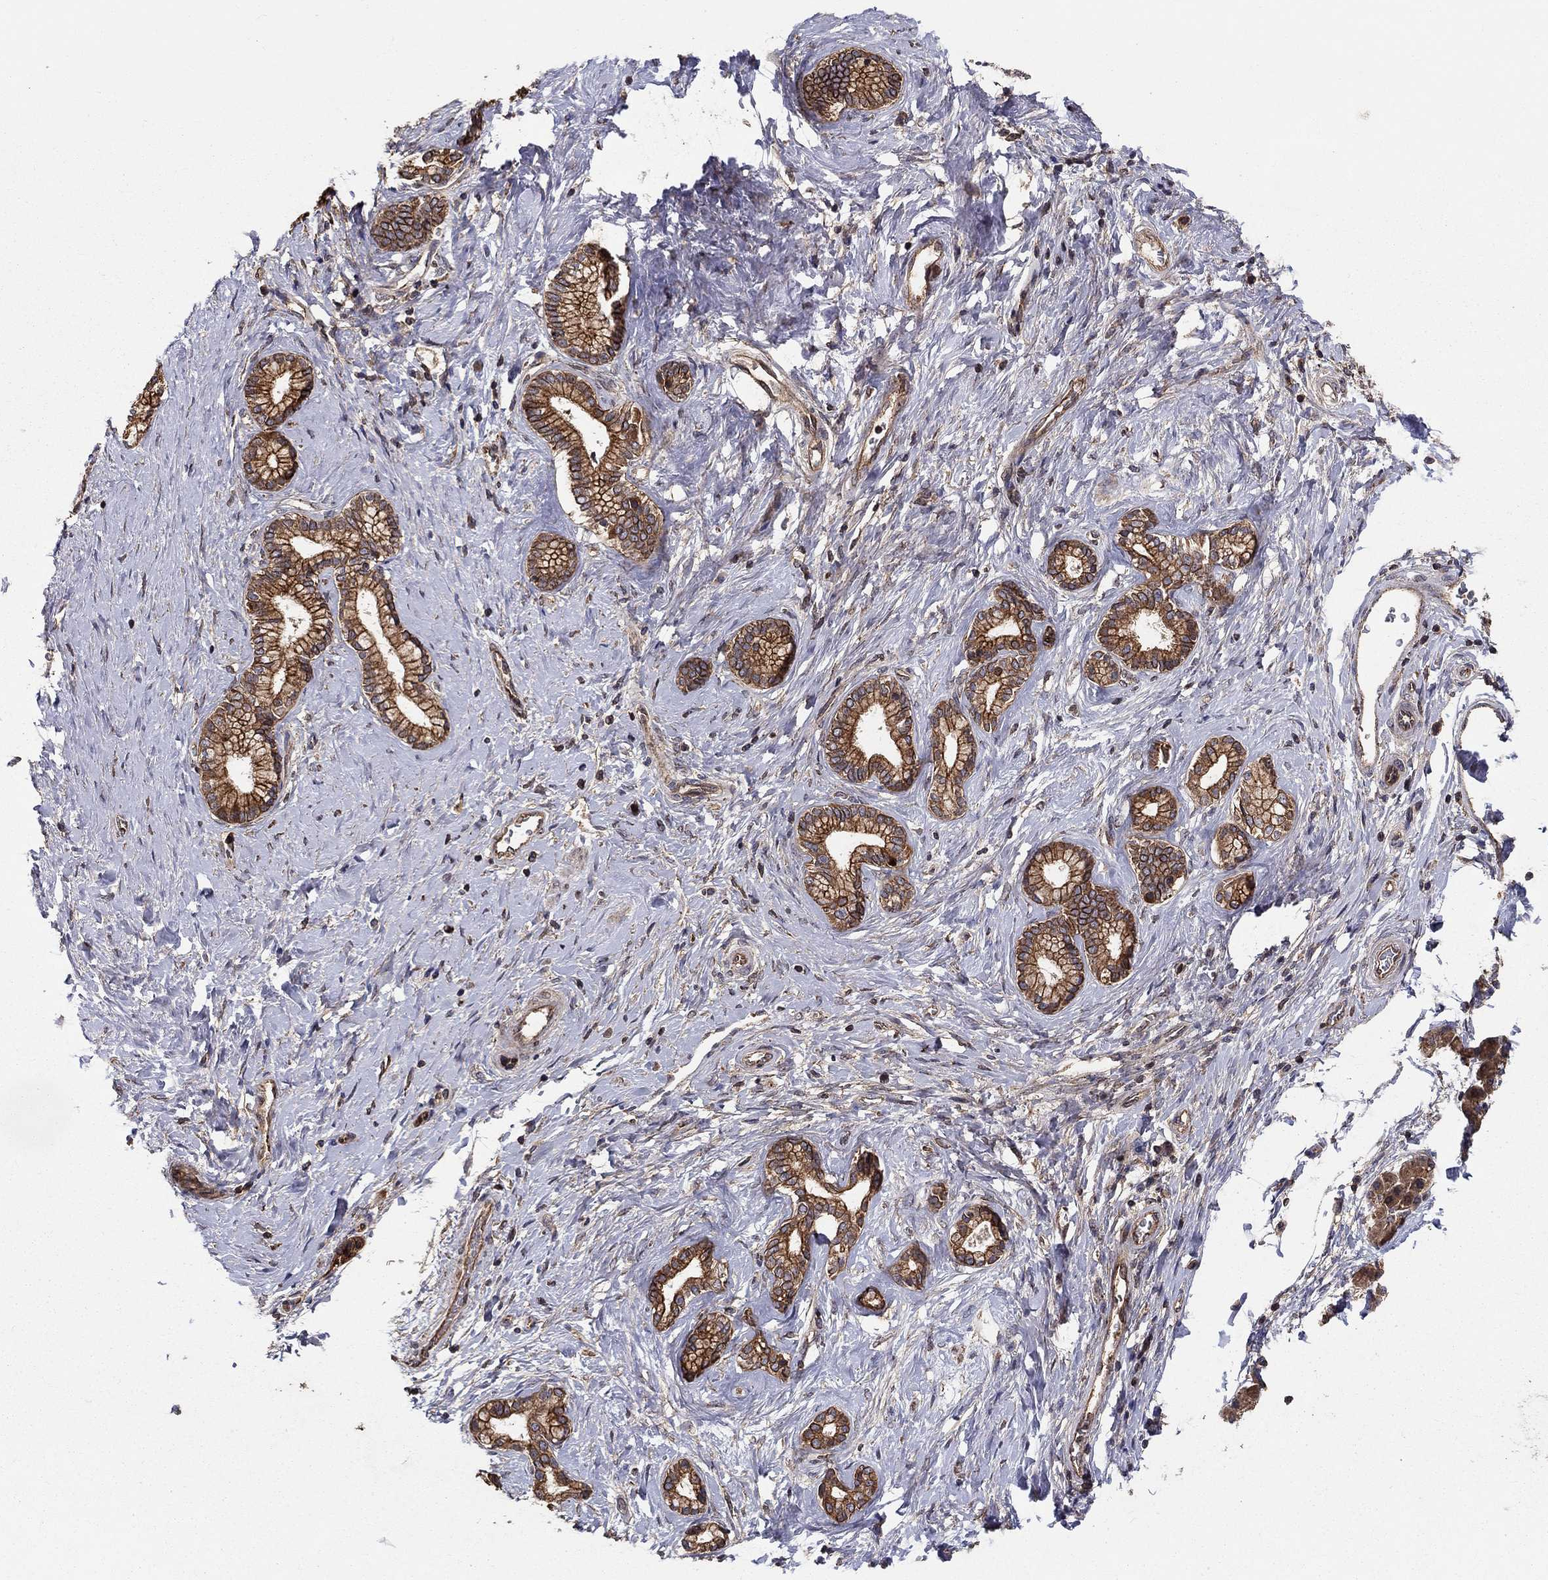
{"staining": {"intensity": "strong", "quantity": ">75%", "location": "cytoplasmic/membranous"}, "tissue": "pancreatic cancer", "cell_type": "Tumor cells", "image_type": "cancer", "snomed": [{"axis": "morphology", "description": "Adenocarcinoma, NOS"}, {"axis": "topography", "description": "Pancreas"}], "caption": "Adenocarcinoma (pancreatic) stained with a brown dye reveals strong cytoplasmic/membranous positive positivity in approximately >75% of tumor cells.", "gene": "BMERB1", "patient": {"sex": "female", "age": 73}}